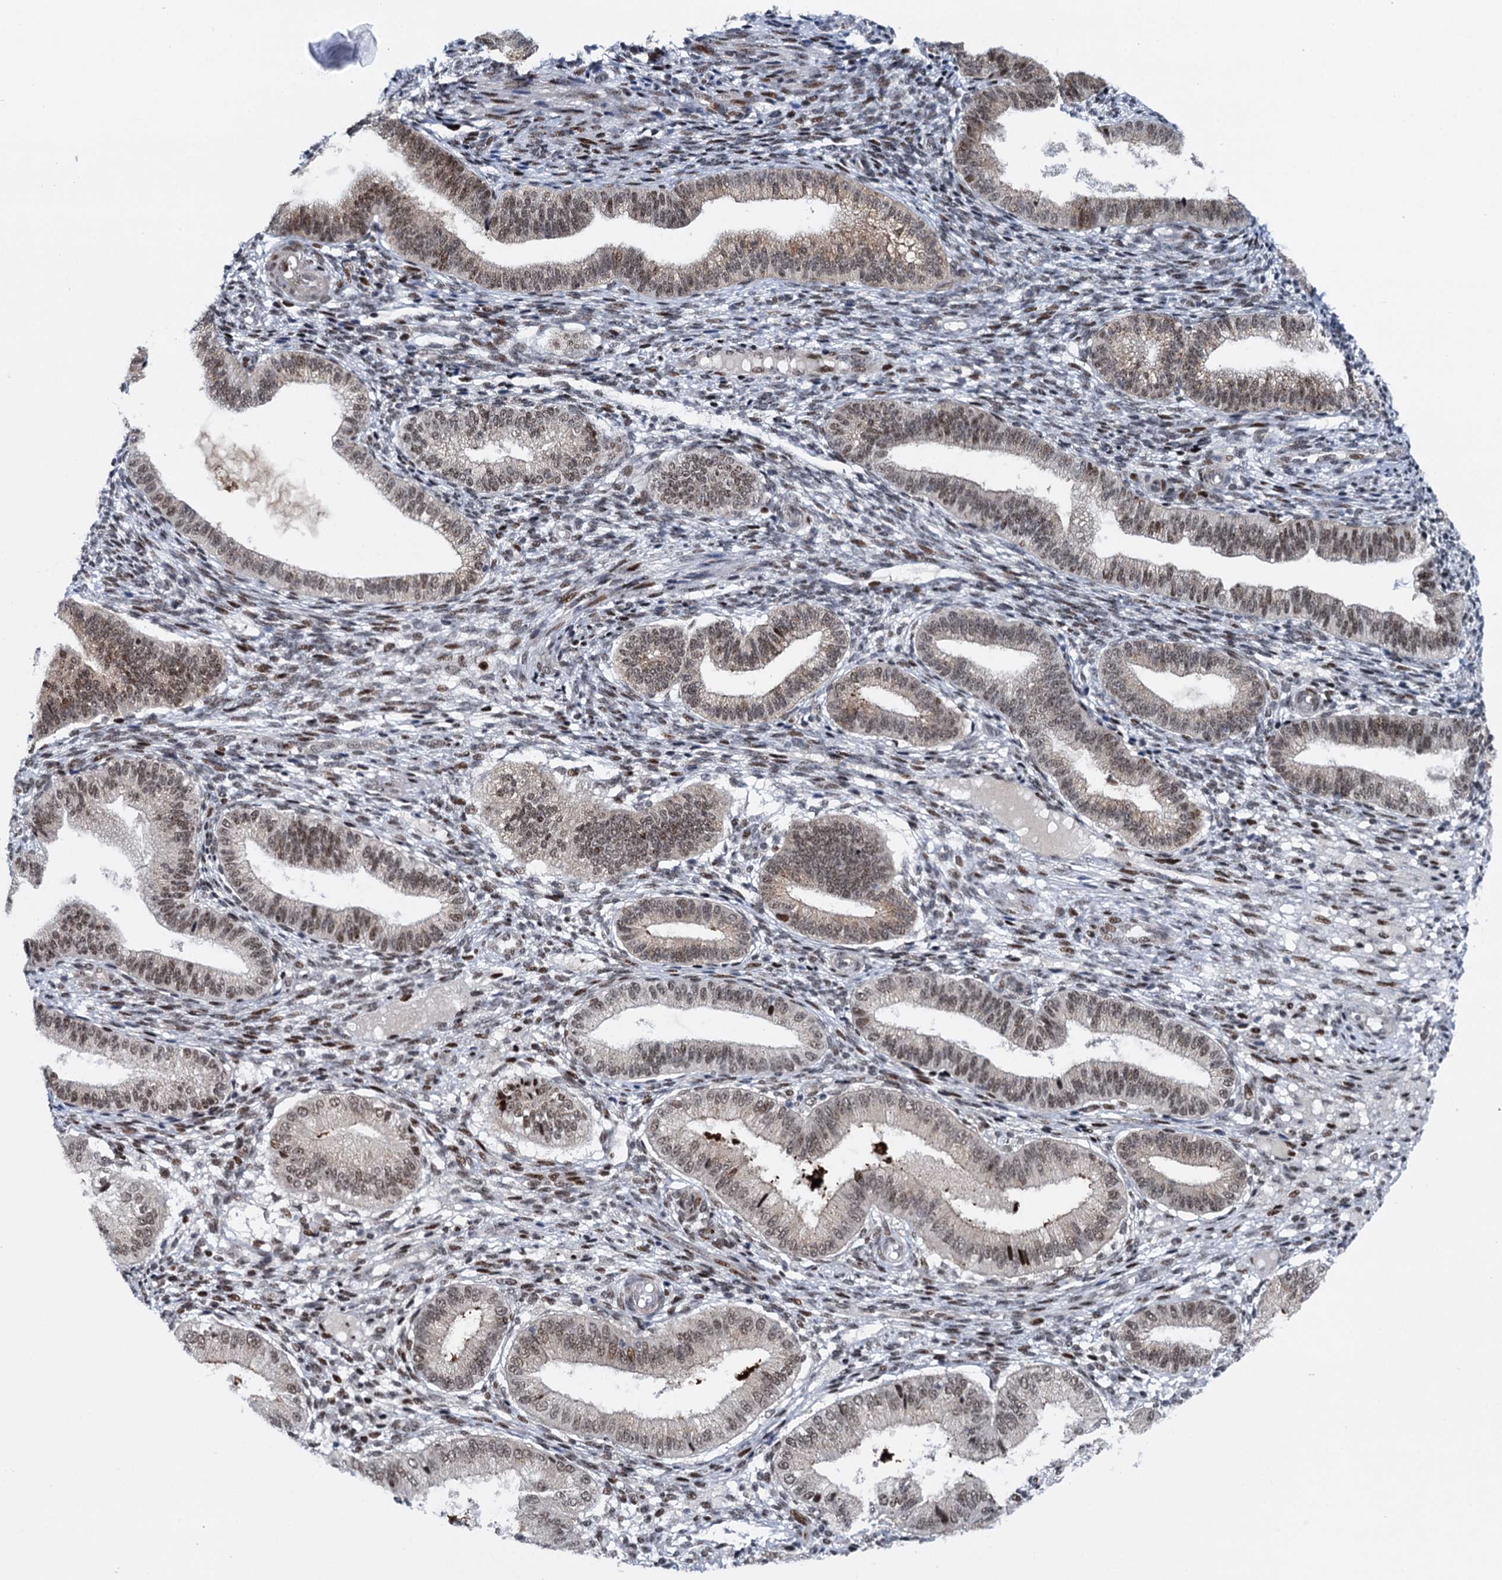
{"staining": {"intensity": "weak", "quantity": "<25%", "location": "nuclear"}, "tissue": "endometrium", "cell_type": "Cells in endometrial stroma", "image_type": "normal", "snomed": [{"axis": "morphology", "description": "Normal tissue, NOS"}, {"axis": "topography", "description": "Endometrium"}], "caption": "Immunohistochemical staining of normal human endometrium displays no significant staining in cells in endometrial stroma. (Stains: DAB (3,3'-diaminobenzidine) immunohistochemistry (IHC) with hematoxylin counter stain, Microscopy: brightfield microscopy at high magnification).", "gene": "RUFY2", "patient": {"sex": "female", "age": 39}}